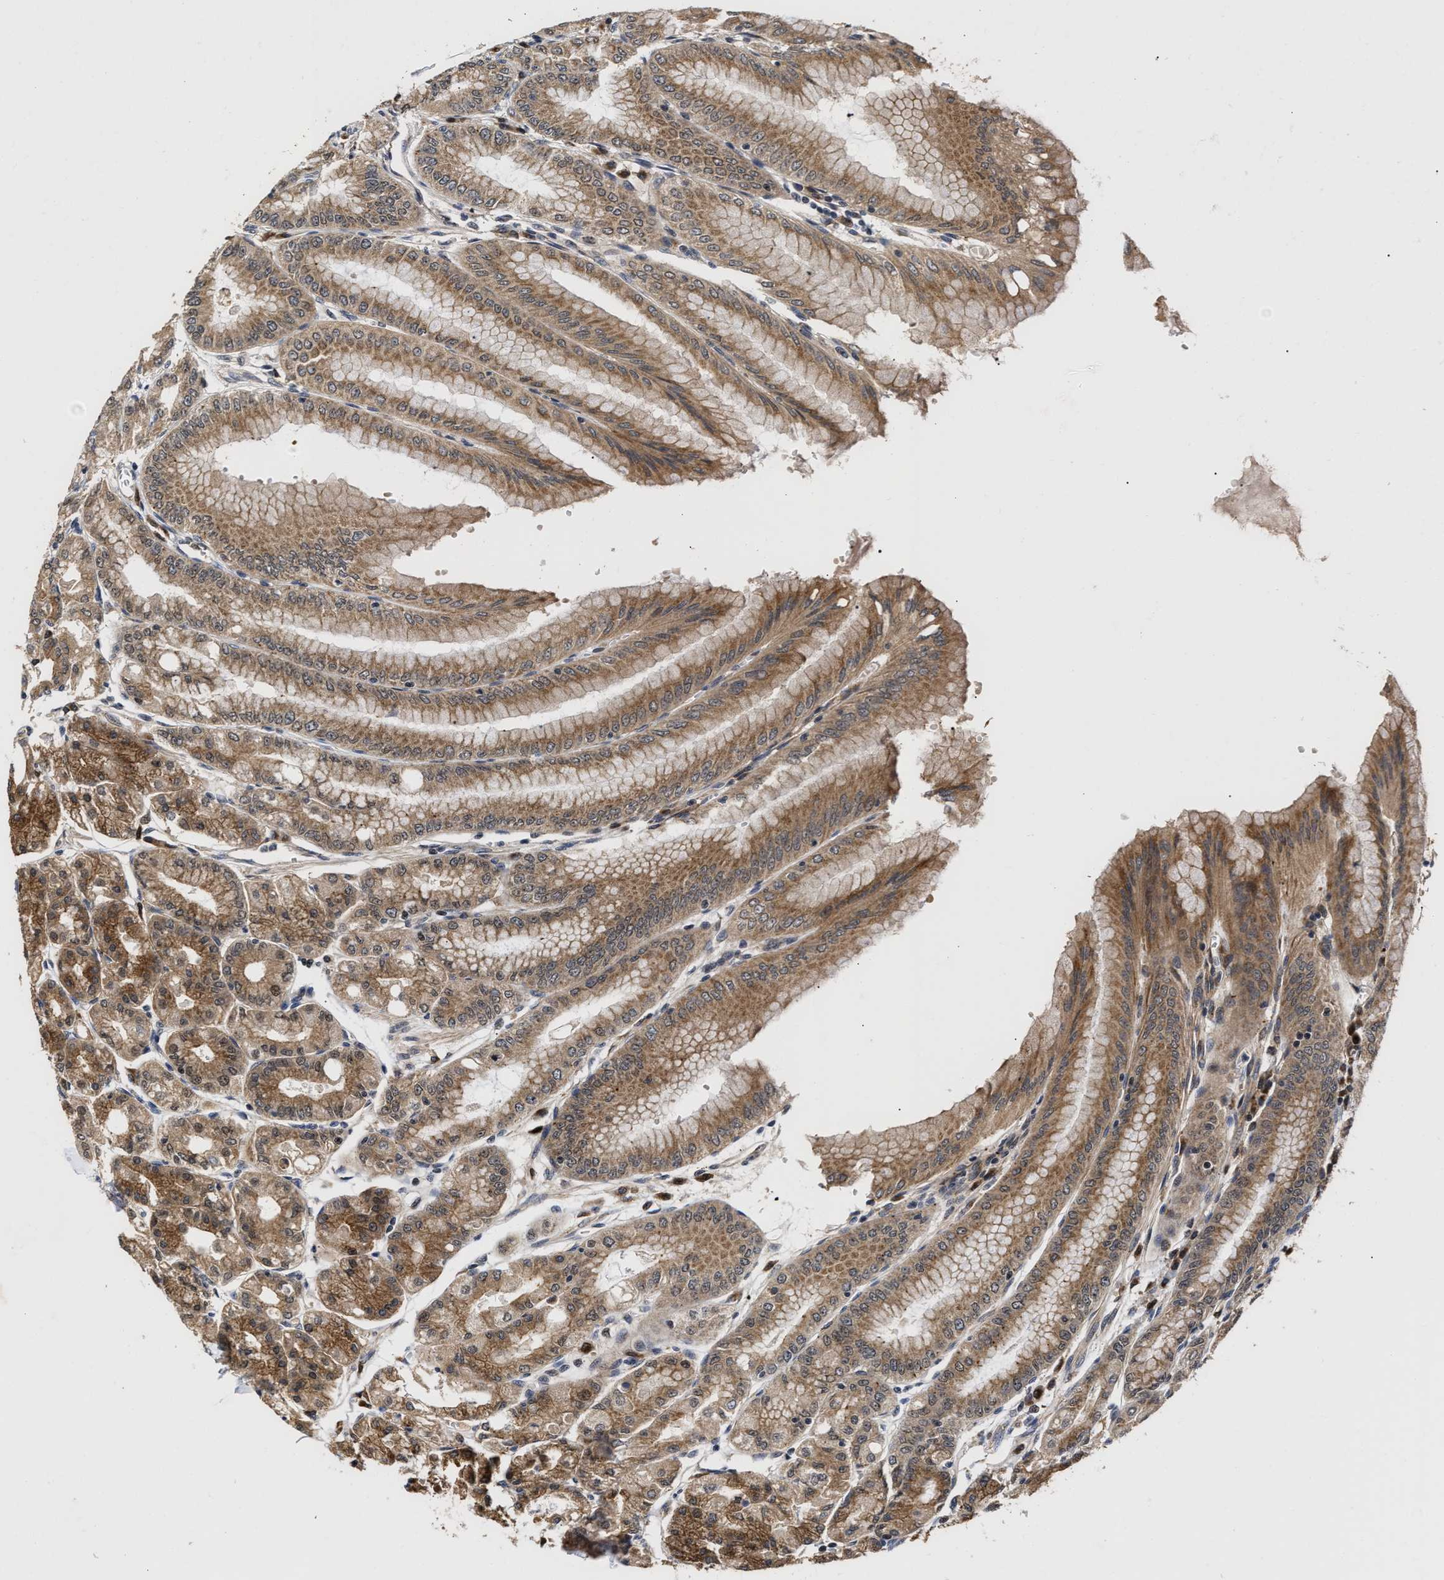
{"staining": {"intensity": "moderate", "quantity": ">75%", "location": "cytoplasmic/membranous"}, "tissue": "stomach", "cell_type": "Glandular cells", "image_type": "normal", "snomed": [{"axis": "morphology", "description": "Normal tissue, NOS"}, {"axis": "topography", "description": "Stomach, lower"}], "caption": "IHC histopathology image of benign stomach: stomach stained using immunohistochemistry displays medium levels of moderate protein expression localized specifically in the cytoplasmic/membranous of glandular cells, appearing as a cytoplasmic/membranous brown color.", "gene": "CLIP2", "patient": {"sex": "male", "age": 71}}